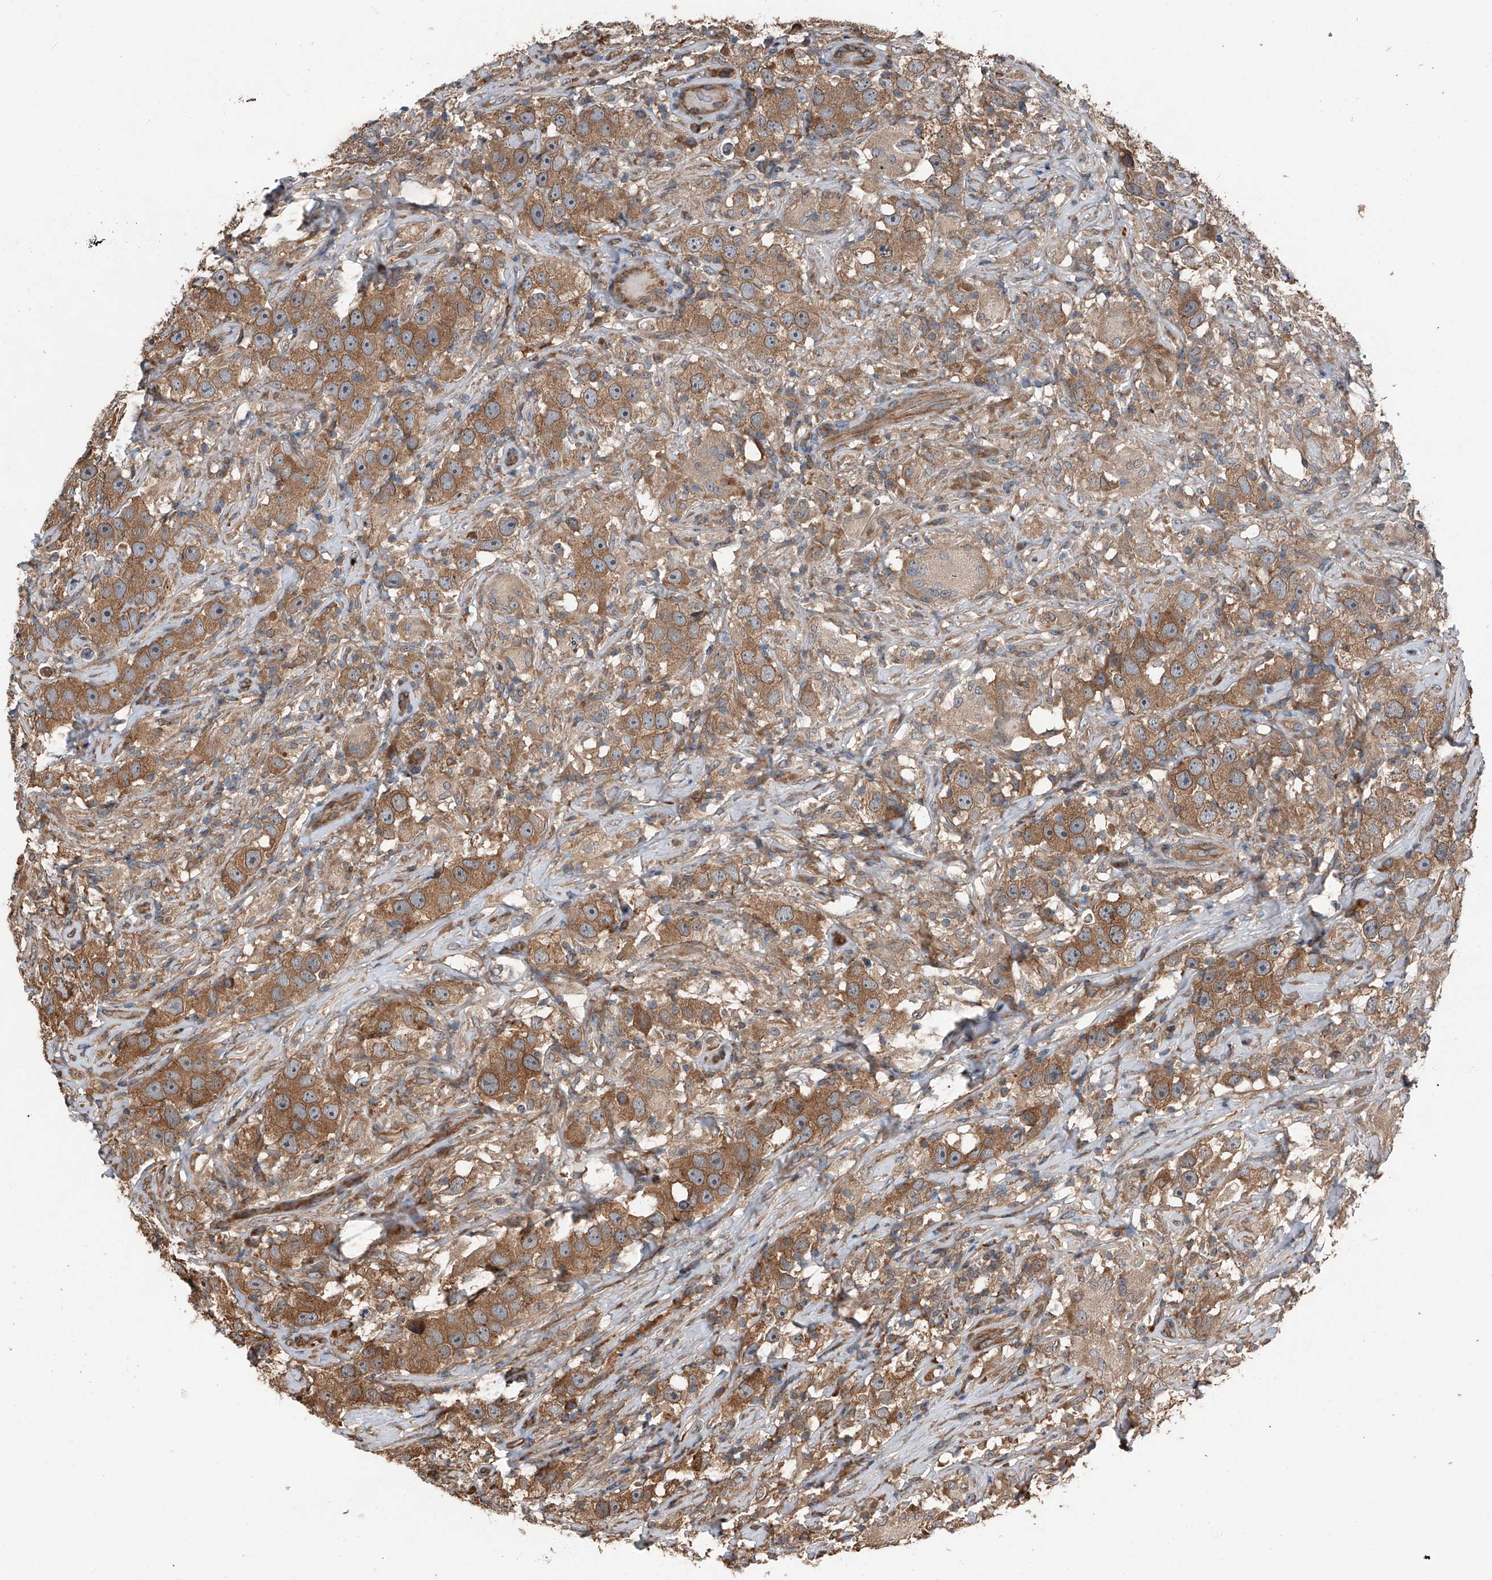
{"staining": {"intensity": "moderate", "quantity": ">75%", "location": "cytoplasmic/membranous"}, "tissue": "testis cancer", "cell_type": "Tumor cells", "image_type": "cancer", "snomed": [{"axis": "morphology", "description": "Seminoma, NOS"}, {"axis": "topography", "description": "Testis"}], "caption": "High-power microscopy captured an IHC image of testis cancer, revealing moderate cytoplasmic/membranous staining in about >75% of tumor cells. (DAB IHC with brightfield microscopy, high magnification).", "gene": "KCNJ2", "patient": {"sex": "male", "age": 49}}